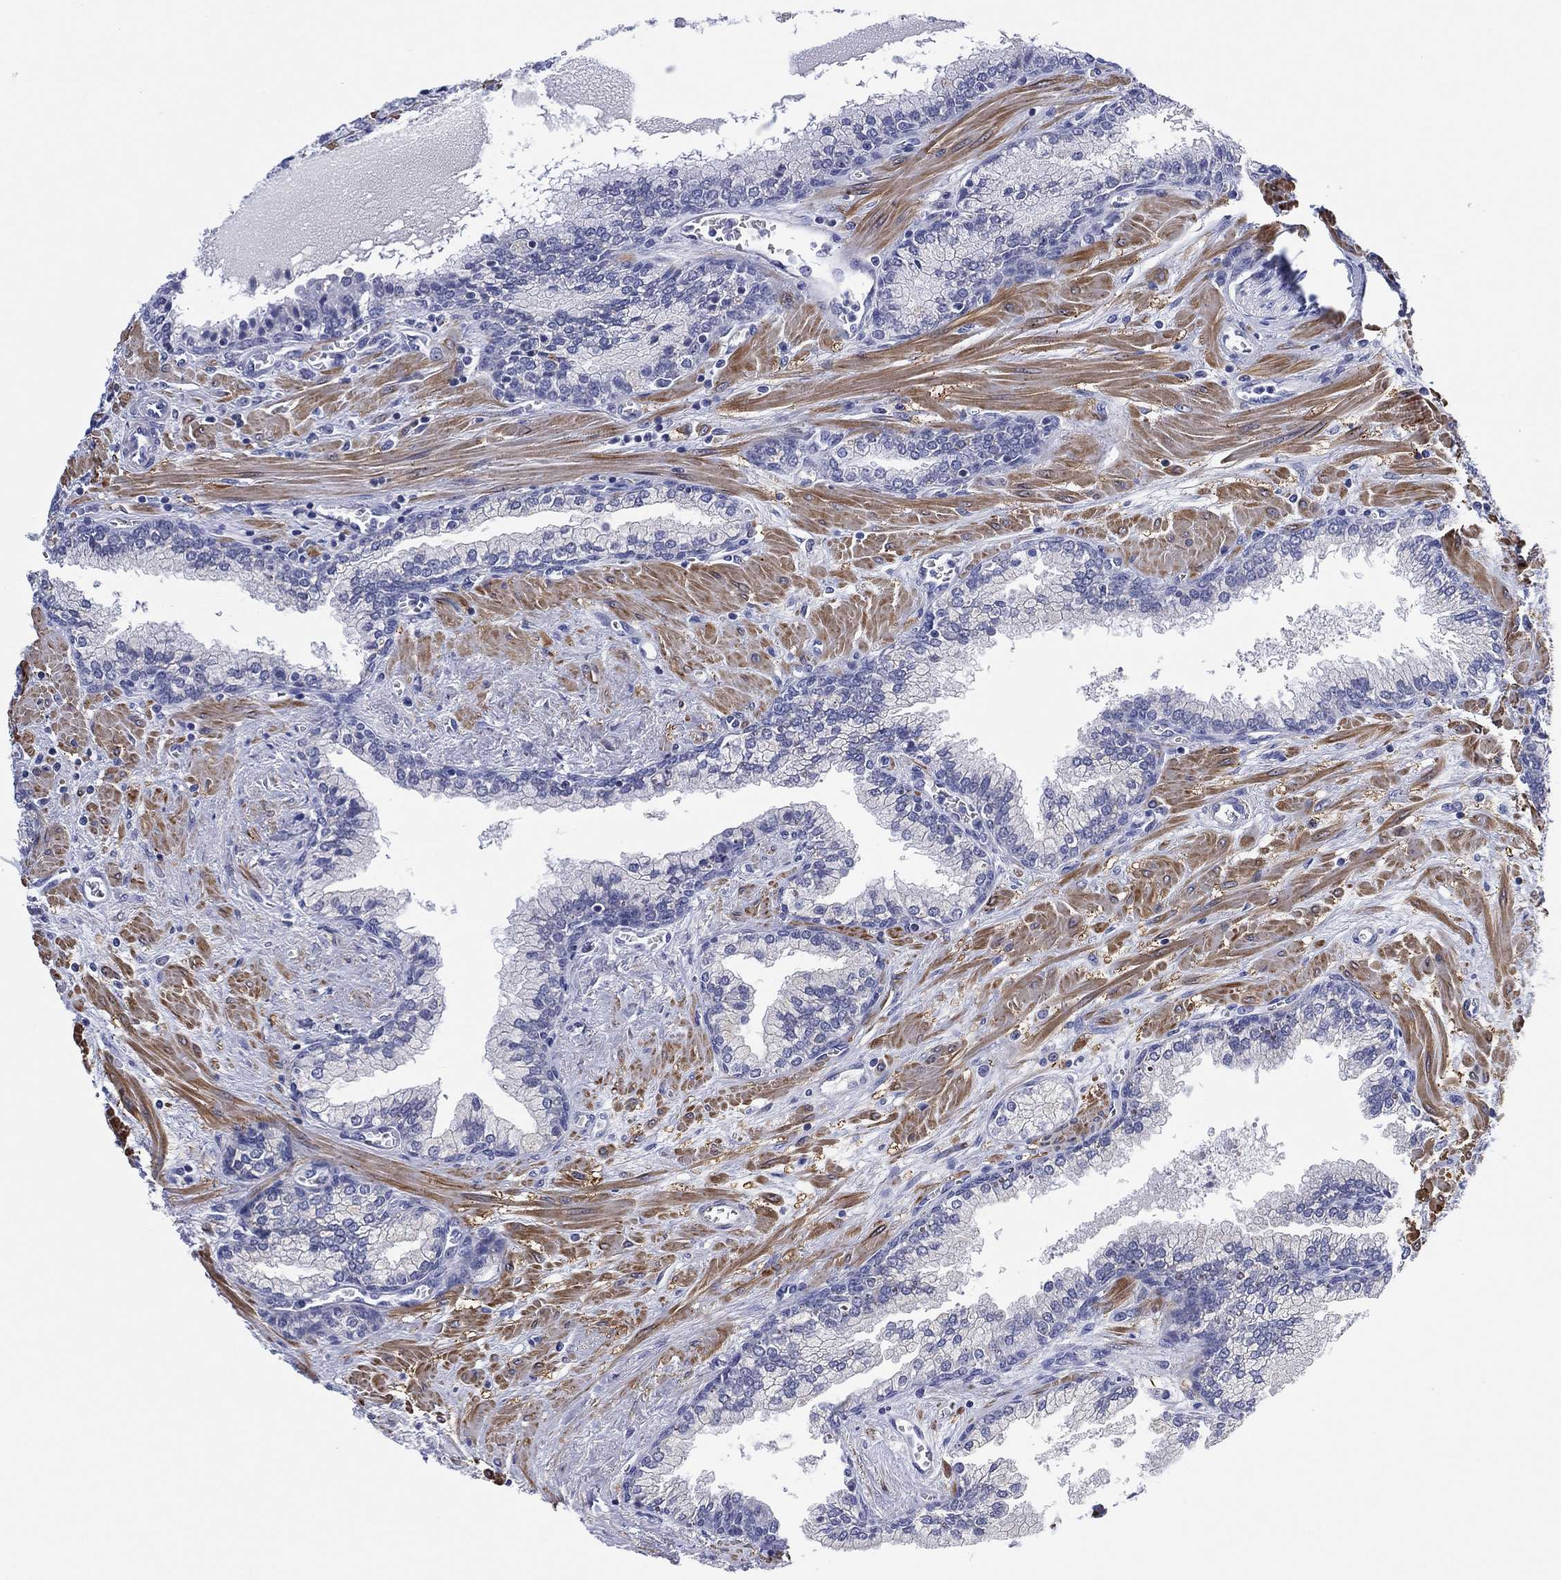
{"staining": {"intensity": "negative", "quantity": "none", "location": "none"}, "tissue": "prostate cancer", "cell_type": "Tumor cells", "image_type": "cancer", "snomed": [{"axis": "morphology", "description": "Adenocarcinoma, NOS"}, {"axis": "topography", "description": "Prostate and seminal vesicle, NOS"}, {"axis": "topography", "description": "Prostate"}], "caption": "DAB immunohistochemical staining of human prostate cancer exhibits no significant expression in tumor cells. (DAB (3,3'-diaminobenzidine) immunohistochemistry visualized using brightfield microscopy, high magnification).", "gene": "CLIP3", "patient": {"sex": "male", "age": 62}}